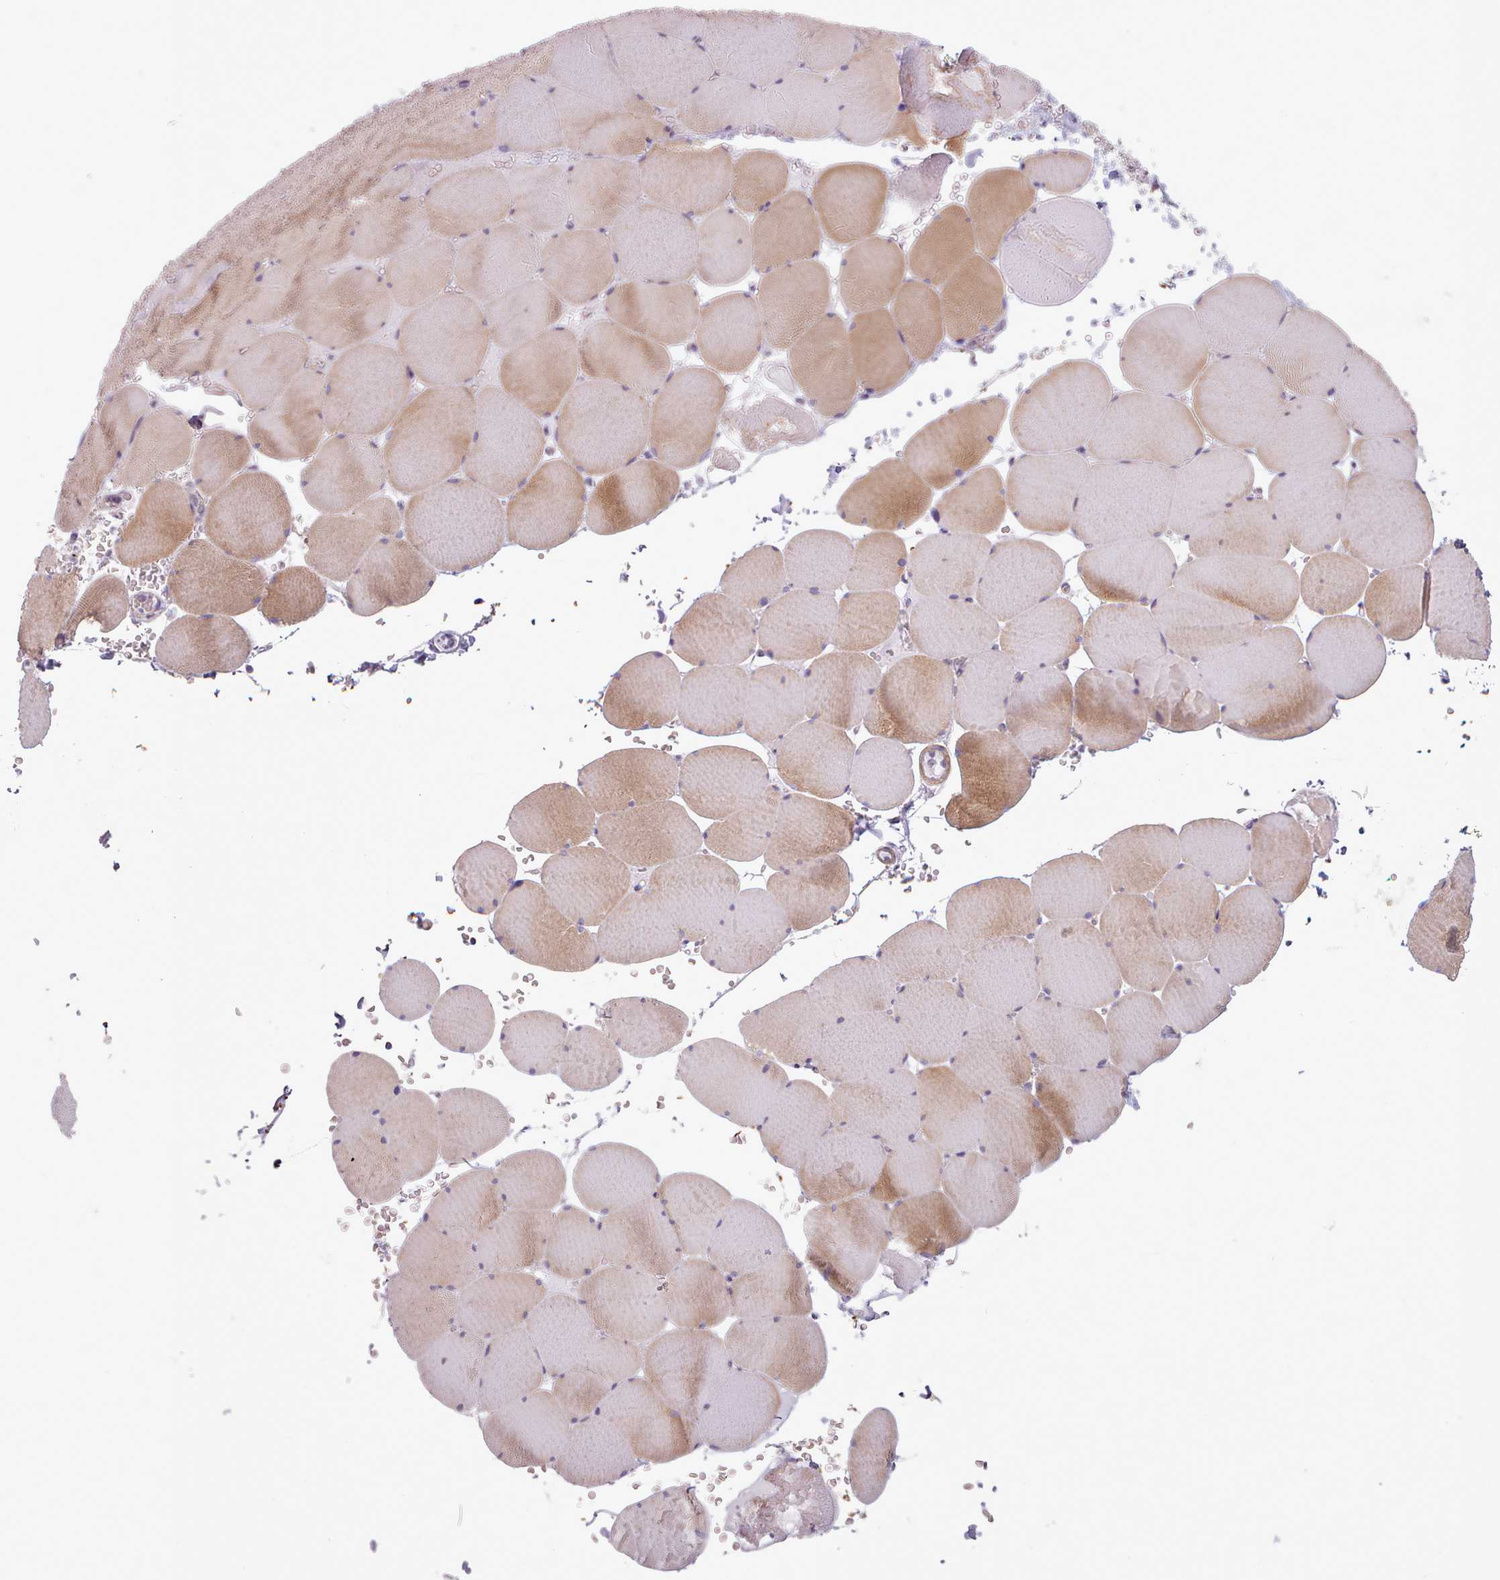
{"staining": {"intensity": "moderate", "quantity": ">75%", "location": "cytoplasmic/membranous"}, "tissue": "skeletal muscle", "cell_type": "Myocytes", "image_type": "normal", "snomed": [{"axis": "morphology", "description": "Normal tissue, NOS"}, {"axis": "topography", "description": "Skeletal muscle"}, {"axis": "topography", "description": "Head-Neck"}], "caption": "Immunohistochemical staining of unremarkable skeletal muscle demonstrates moderate cytoplasmic/membranous protein expression in about >75% of myocytes. The protein is stained brown, and the nuclei are stained in blue (DAB IHC with brightfield microscopy, high magnification).", "gene": "AVL9", "patient": {"sex": "male", "age": 66}}